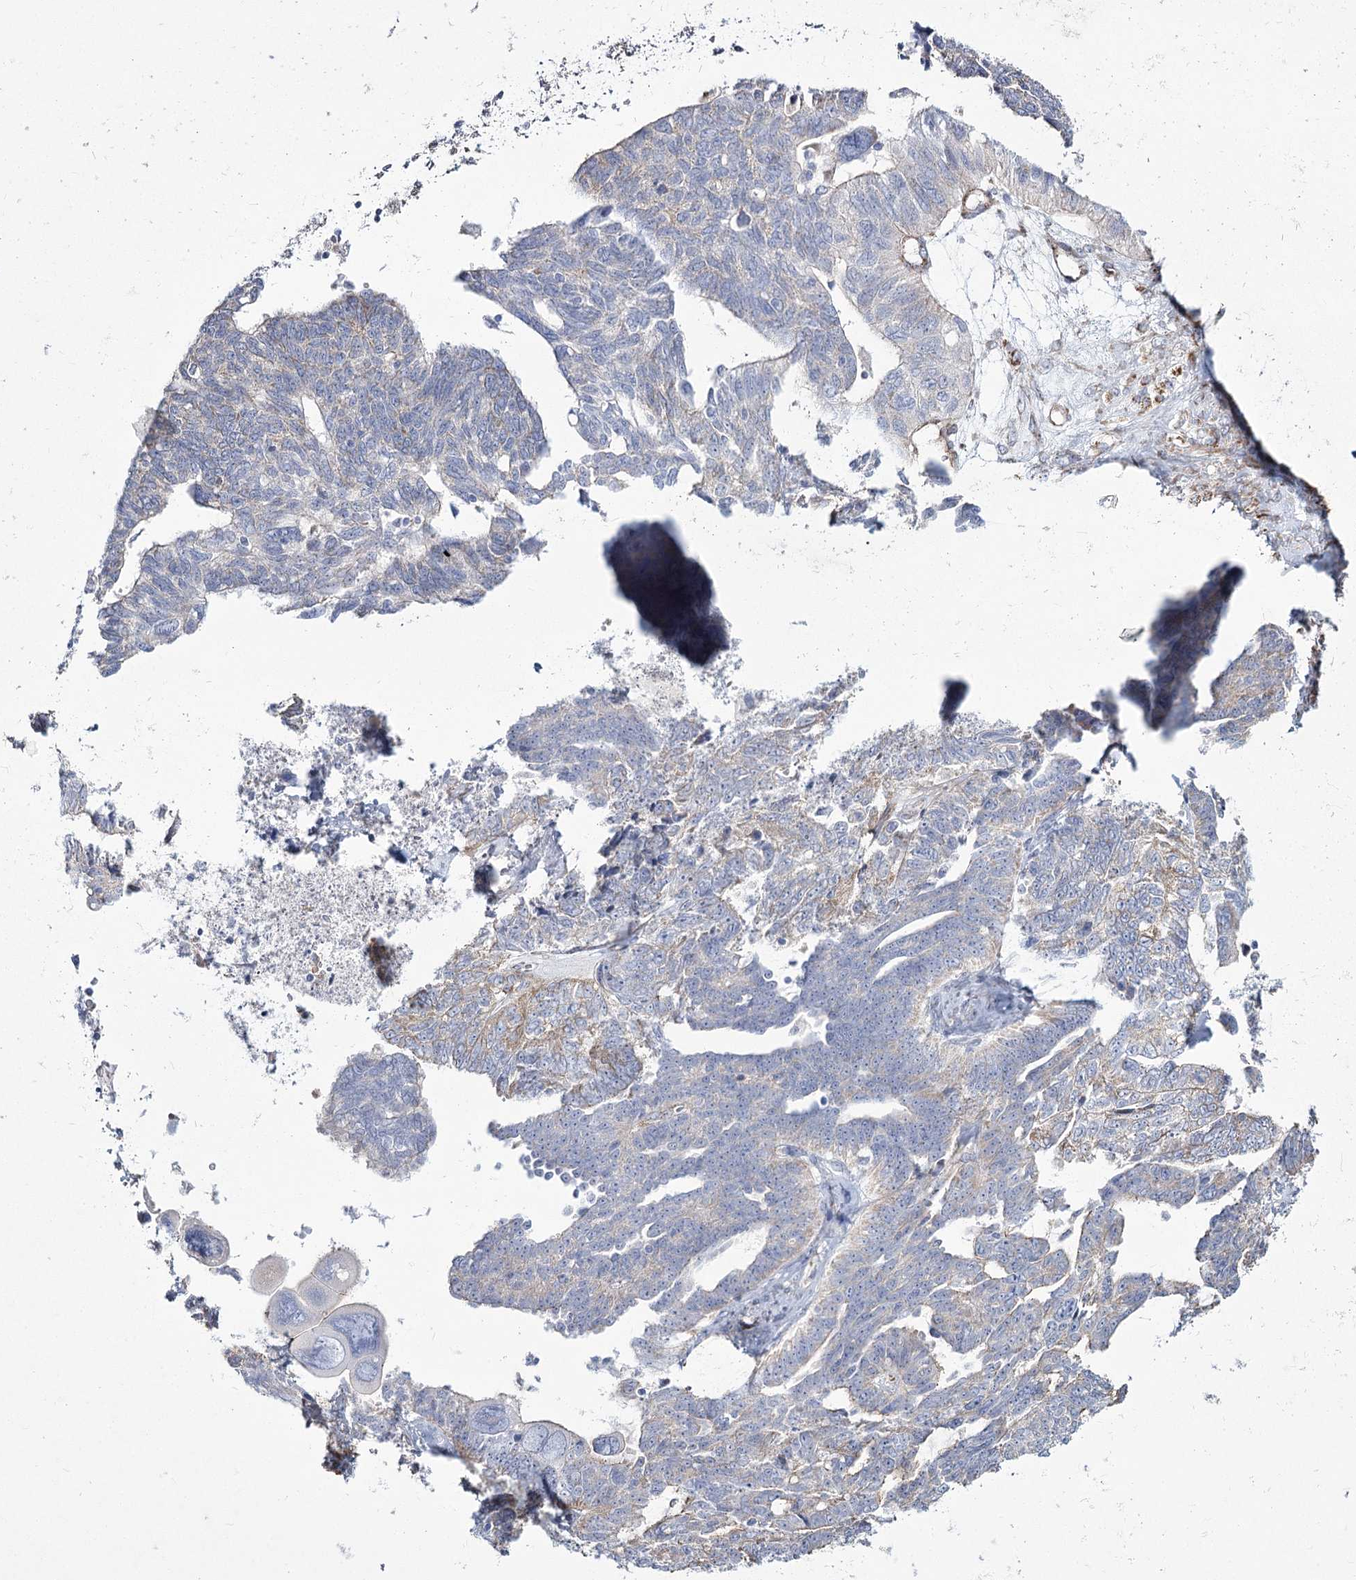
{"staining": {"intensity": "negative", "quantity": "none", "location": "none"}, "tissue": "ovarian cancer", "cell_type": "Tumor cells", "image_type": "cancer", "snomed": [{"axis": "morphology", "description": "Cystadenocarcinoma, serous, NOS"}, {"axis": "topography", "description": "Ovary"}], "caption": "Serous cystadenocarcinoma (ovarian) stained for a protein using IHC displays no positivity tumor cells.", "gene": "ME3", "patient": {"sex": "female", "age": 79}}